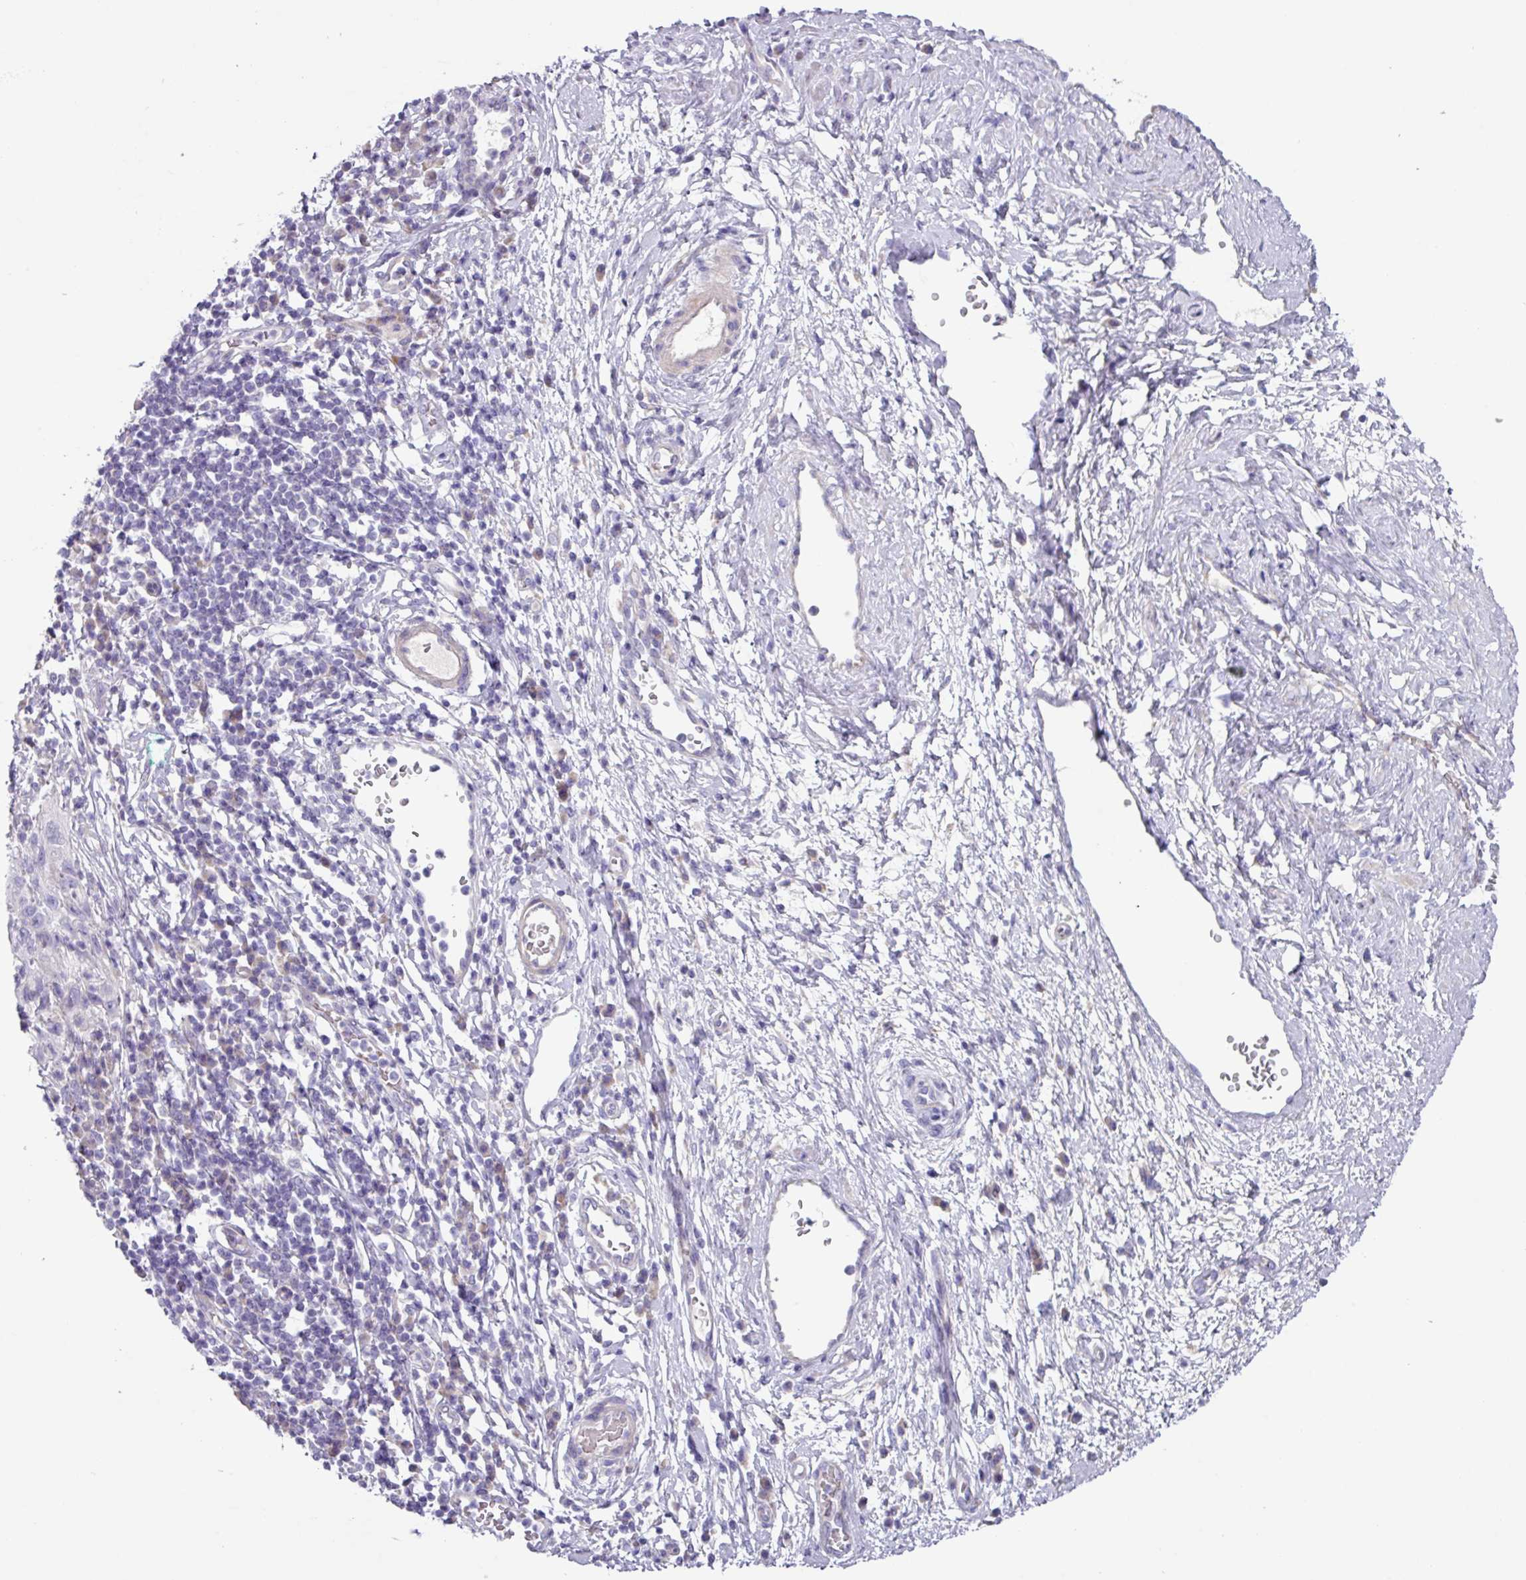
{"staining": {"intensity": "negative", "quantity": "none", "location": "none"}, "tissue": "cervical cancer", "cell_type": "Tumor cells", "image_type": "cancer", "snomed": [{"axis": "morphology", "description": "Squamous cell carcinoma, NOS"}, {"axis": "topography", "description": "Cervix"}], "caption": "Tumor cells show no significant staining in cervical cancer.", "gene": "RGS16", "patient": {"sex": "female", "age": 30}}